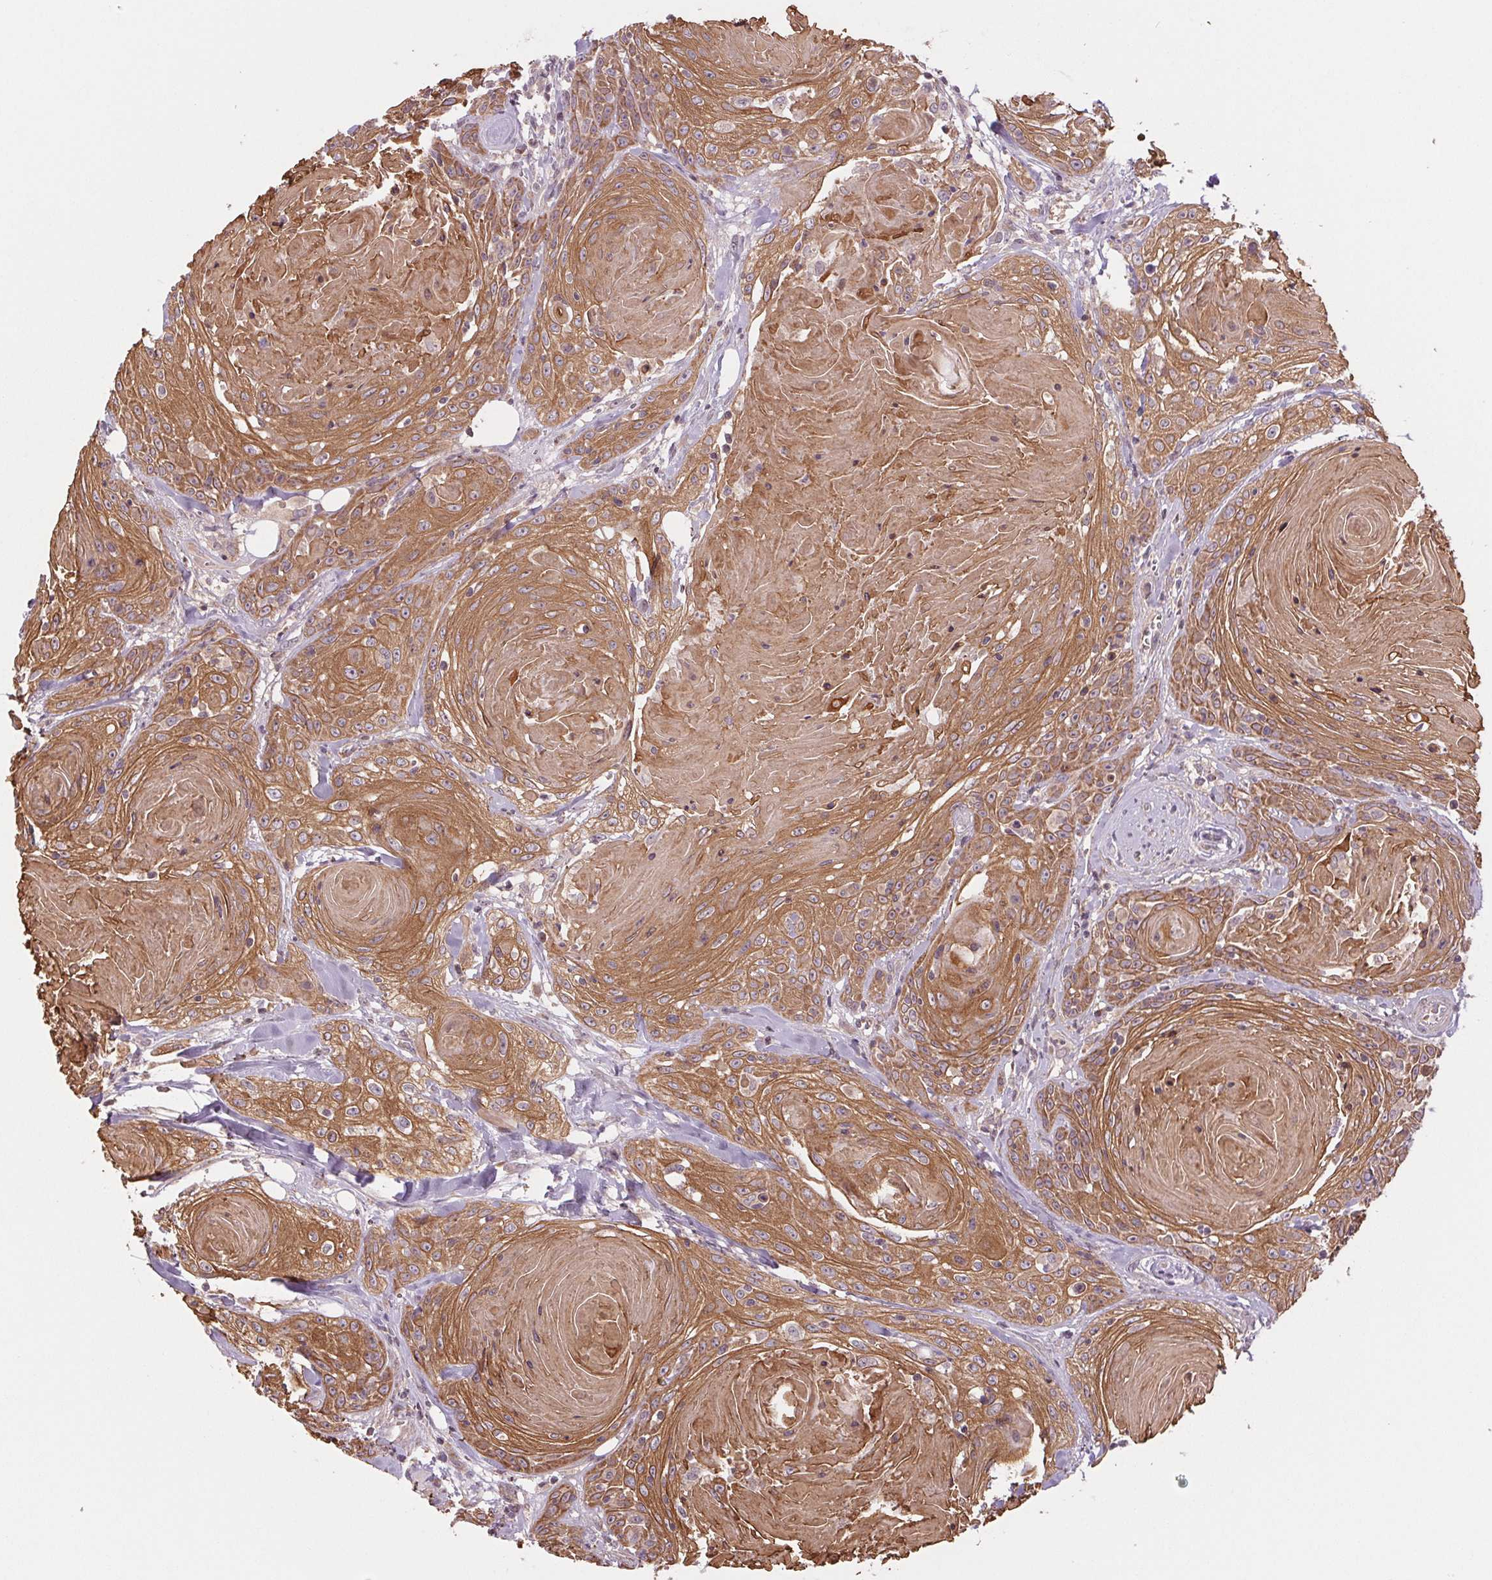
{"staining": {"intensity": "moderate", "quantity": ">75%", "location": "cytoplasmic/membranous"}, "tissue": "head and neck cancer", "cell_type": "Tumor cells", "image_type": "cancer", "snomed": [{"axis": "morphology", "description": "Squamous cell carcinoma, NOS"}, {"axis": "topography", "description": "Head-Neck"}], "caption": "Immunohistochemical staining of human squamous cell carcinoma (head and neck) exhibits medium levels of moderate cytoplasmic/membranous positivity in about >75% of tumor cells.", "gene": "MAP3K5", "patient": {"sex": "female", "age": 84}}